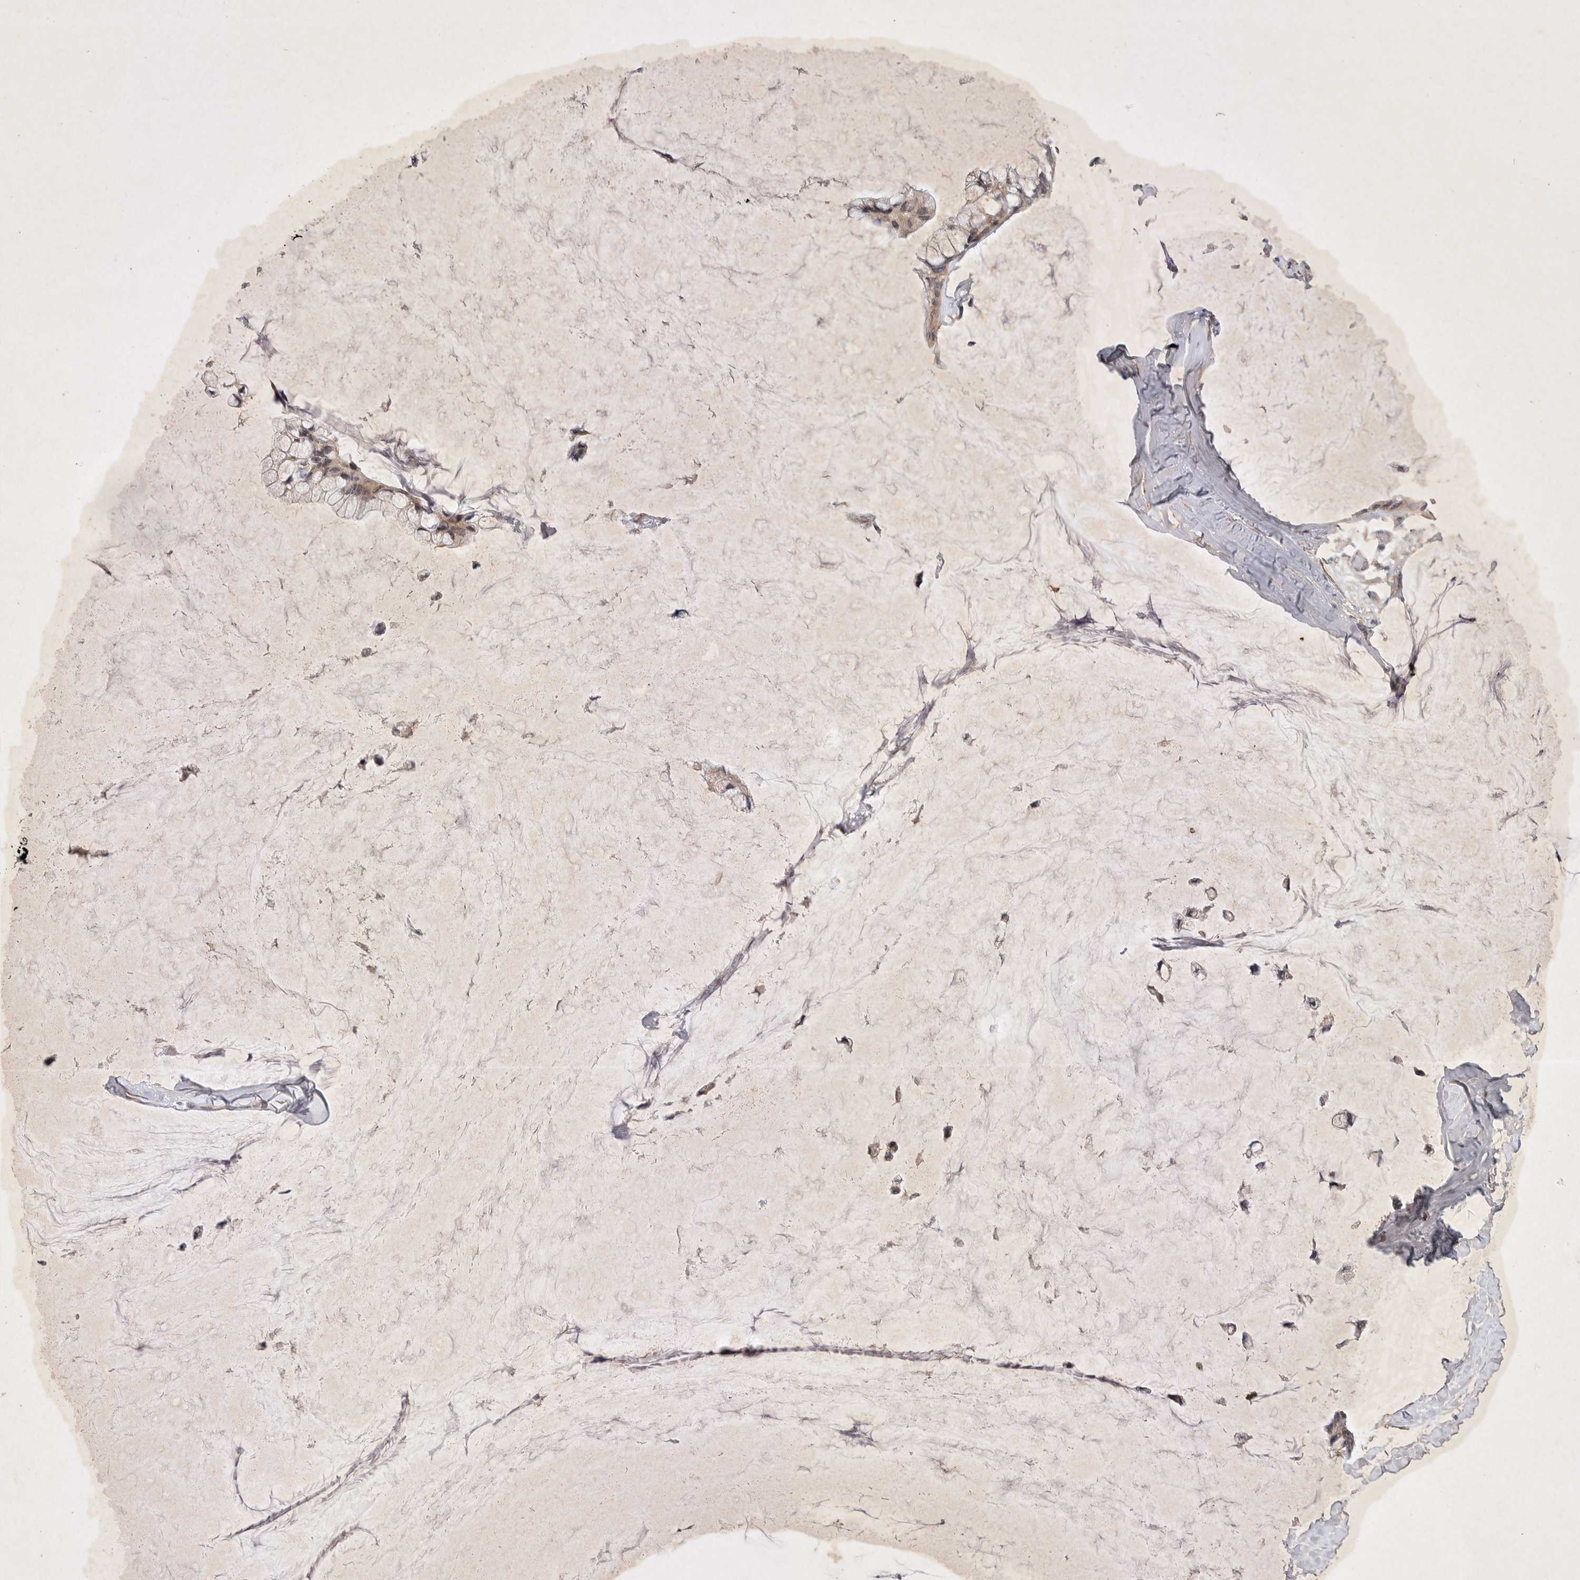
{"staining": {"intensity": "weak", "quantity": ">75%", "location": "cytoplasmic/membranous"}, "tissue": "ovarian cancer", "cell_type": "Tumor cells", "image_type": "cancer", "snomed": [{"axis": "morphology", "description": "Cystadenocarcinoma, mucinous, NOS"}, {"axis": "topography", "description": "Ovary"}], "caption": "This image reveals immunohistochemistry (IHC) staining of human ovarian mucinous cystadenocarcinoma, with low weak cytoplasmic/membranous expression in approximately >75% of tumor cells.", "gene": "PTPDC1", "patient": {"sex": "female", "age": 39}}